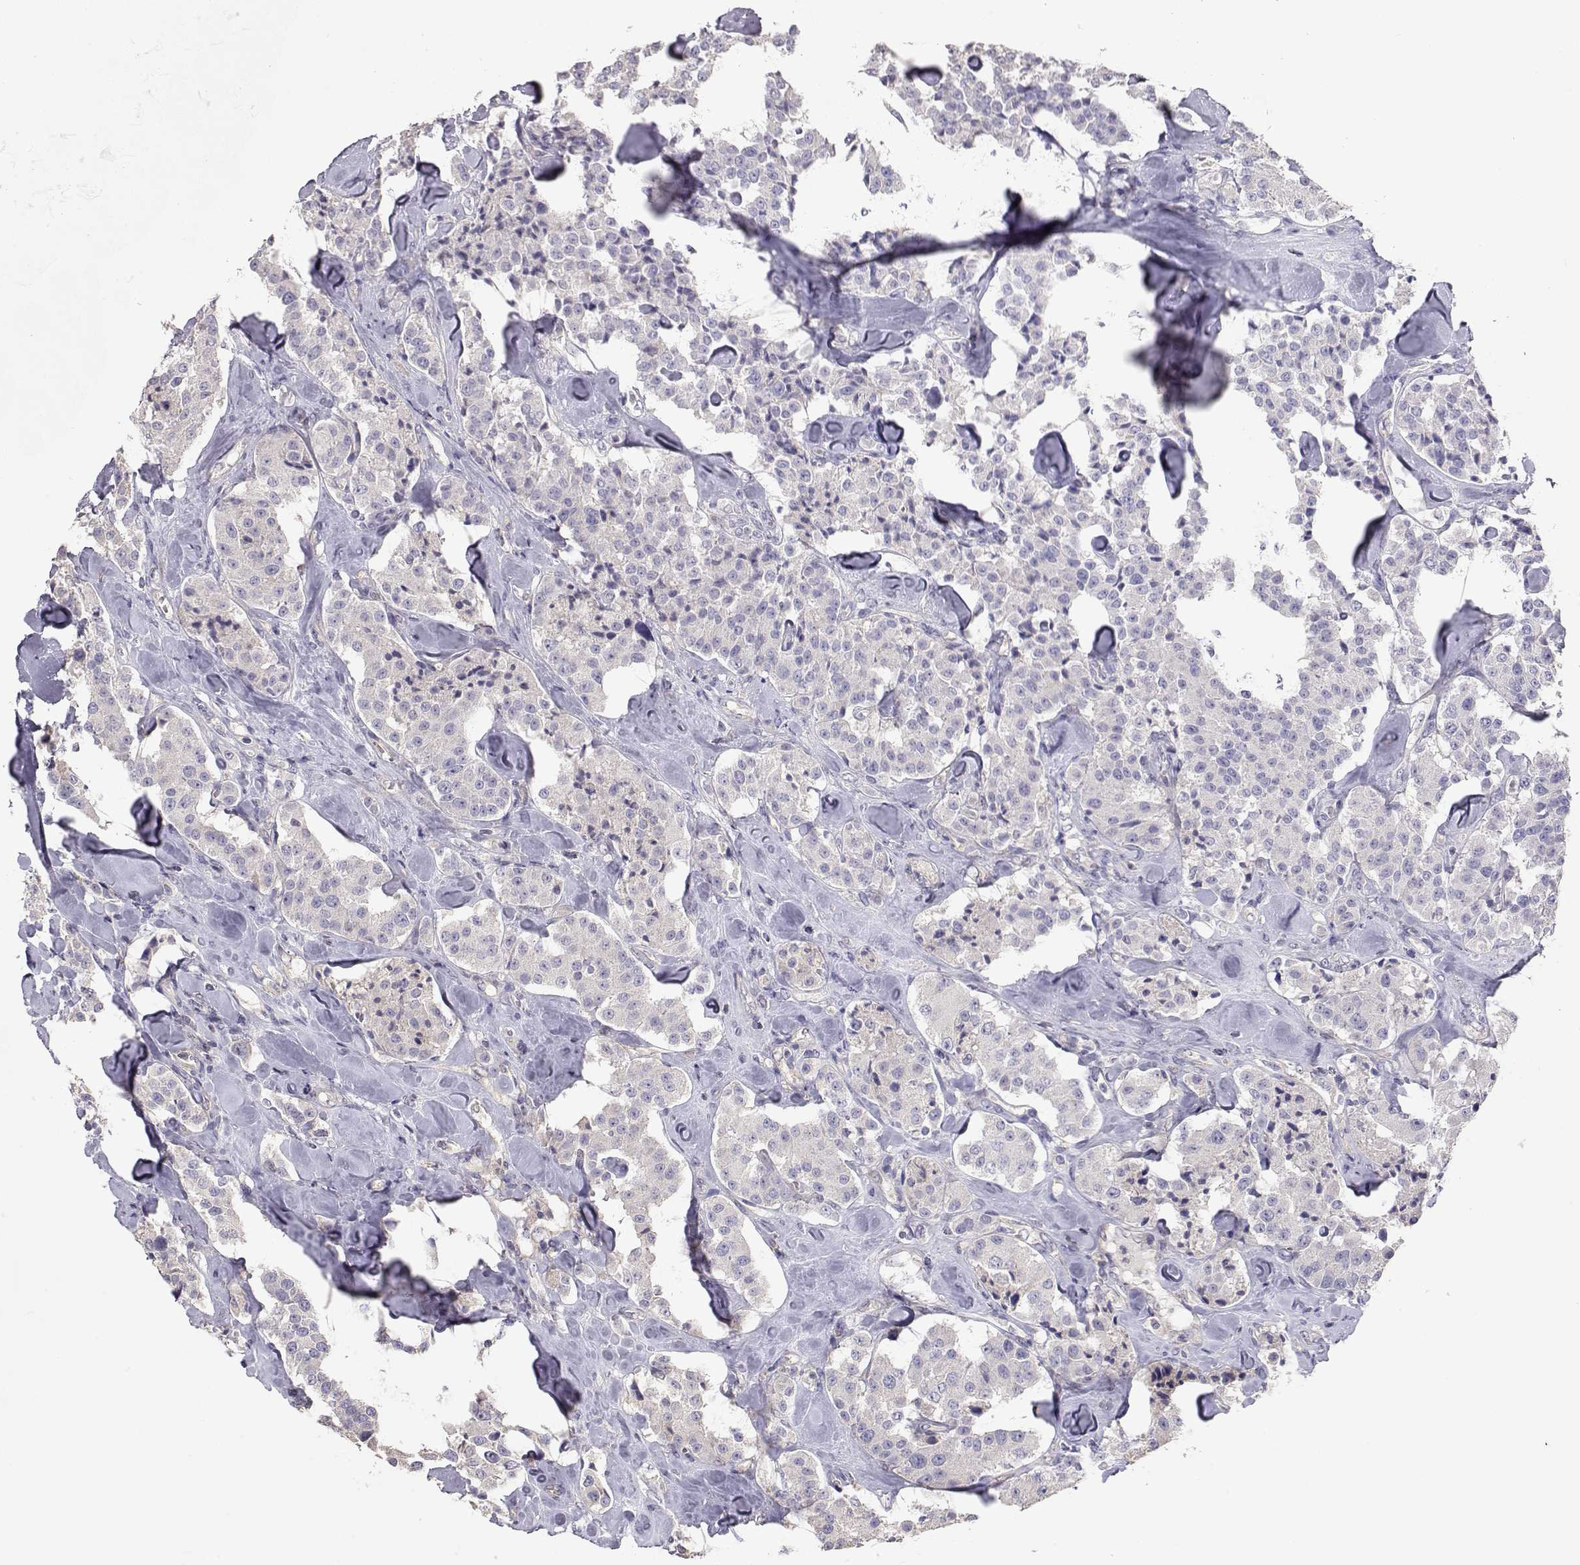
{"staining": {"intensity": "negative", "quantity": "none", "location": "none"}, "tissue": "carcinoid", "cell_type": "Tumor cells", "image_type": "cancer", "snomed": [{"axis": "morphology", "description": "Carcinoid, malignant, NOS"}, {"axis": "topography", "description": "Pancreas"}], "caption": "Photomicrograph shows no protein staining in tumor cells of carcinoid tissue.", "gene": "NCAM2", "patient": {"sex": "male", "age": 41}}